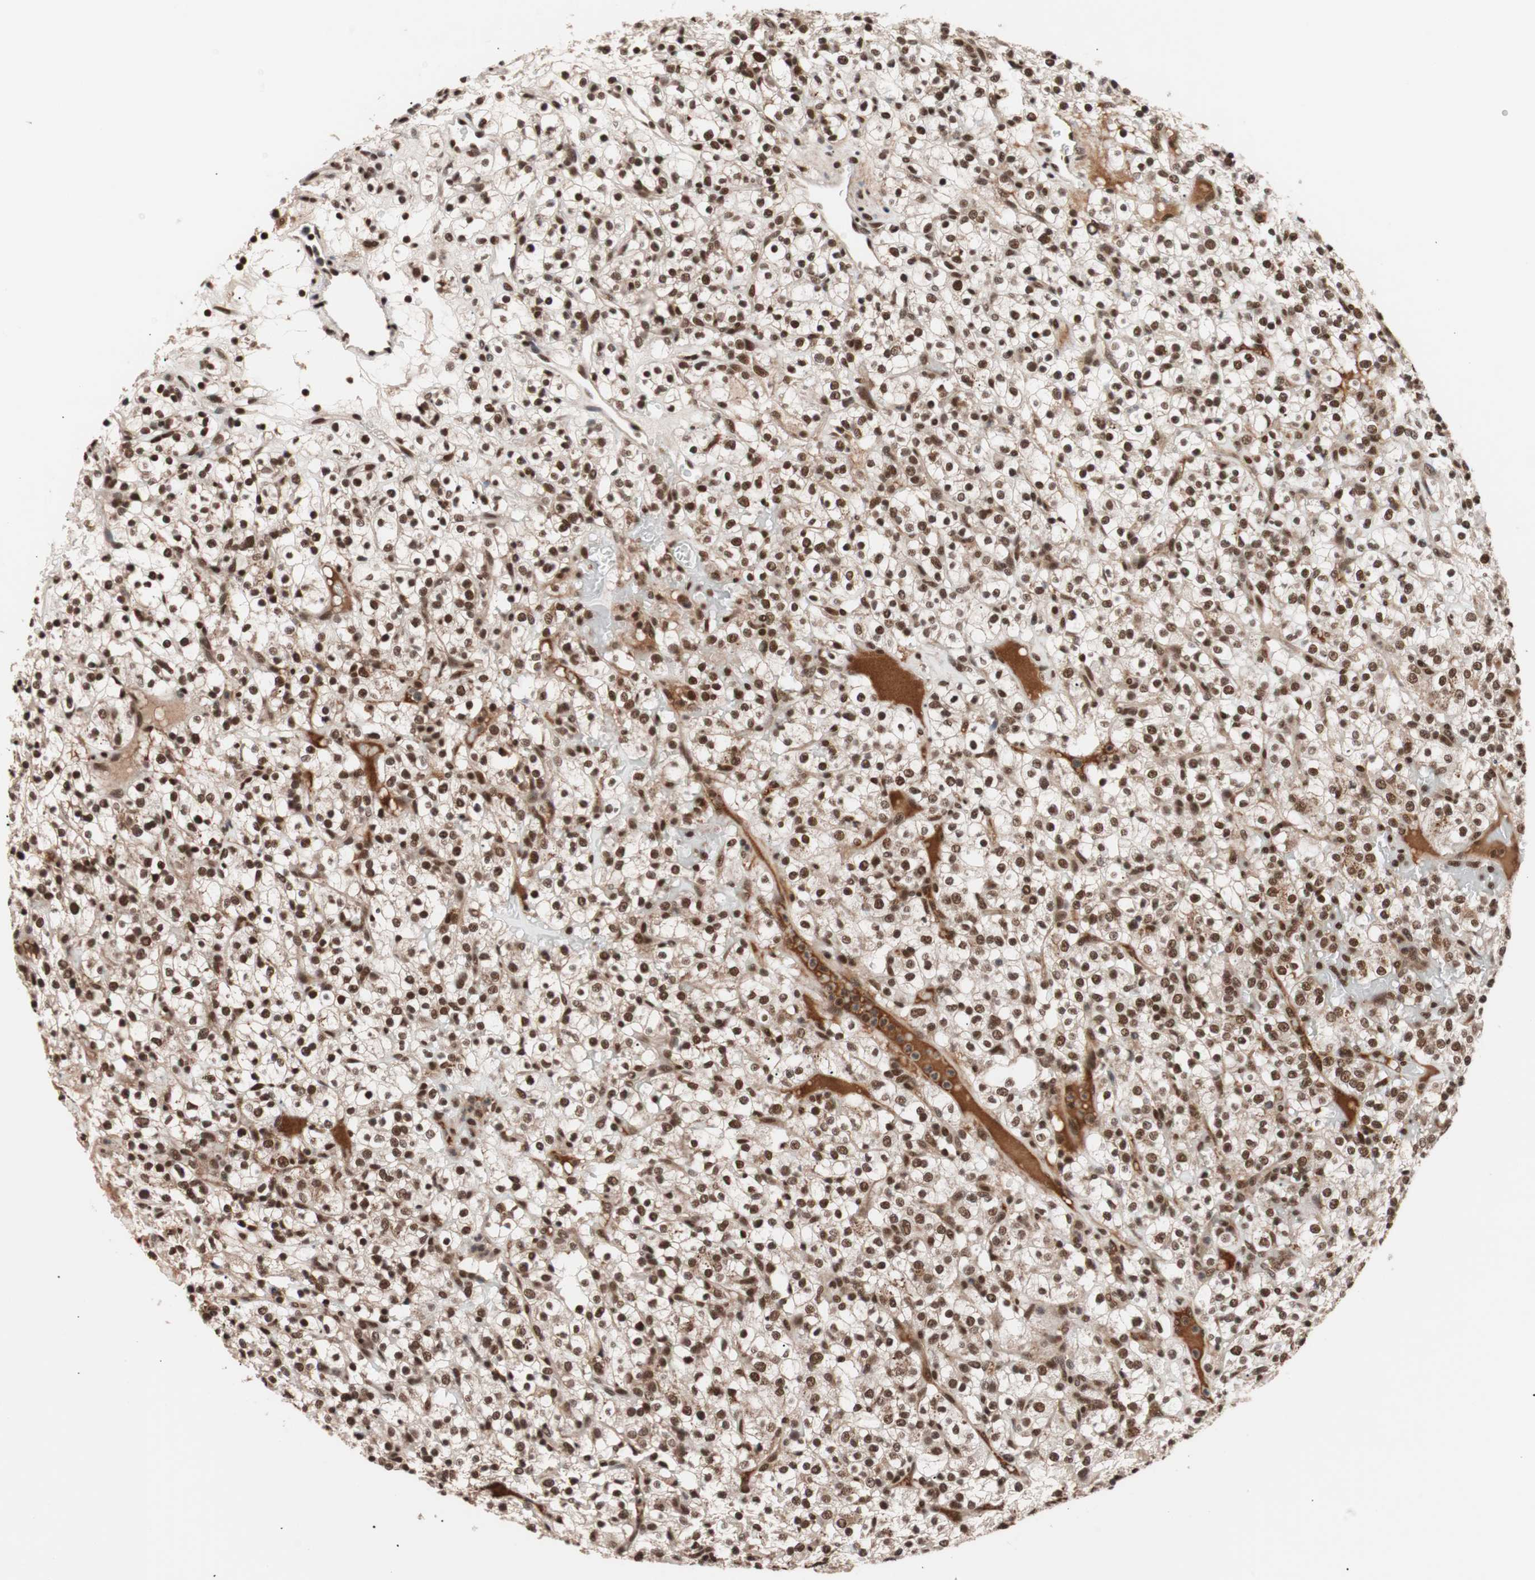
{"staining": {"intensity": "strong", "quantity": ">75%", "location": "nuclear"}, "tissue": "renal cancer", "cell_type": "Tumor cells", "image_type": "cancer", "snomed": [{"axis": "morphology", "description": "Normal tissue, NOS"}, {"axis": "morphology", "description": "Adenocarcinoma, NOS"}, {"axis": "topography", "description": "Kidney"}], "caption": "The micrograph displays staining of renal cancer, revealing strong nuclear protein positivity (brown color) within tumor cells.", "gene": "CHAMP1", "patient": {"sex": "female", "age": 72}}